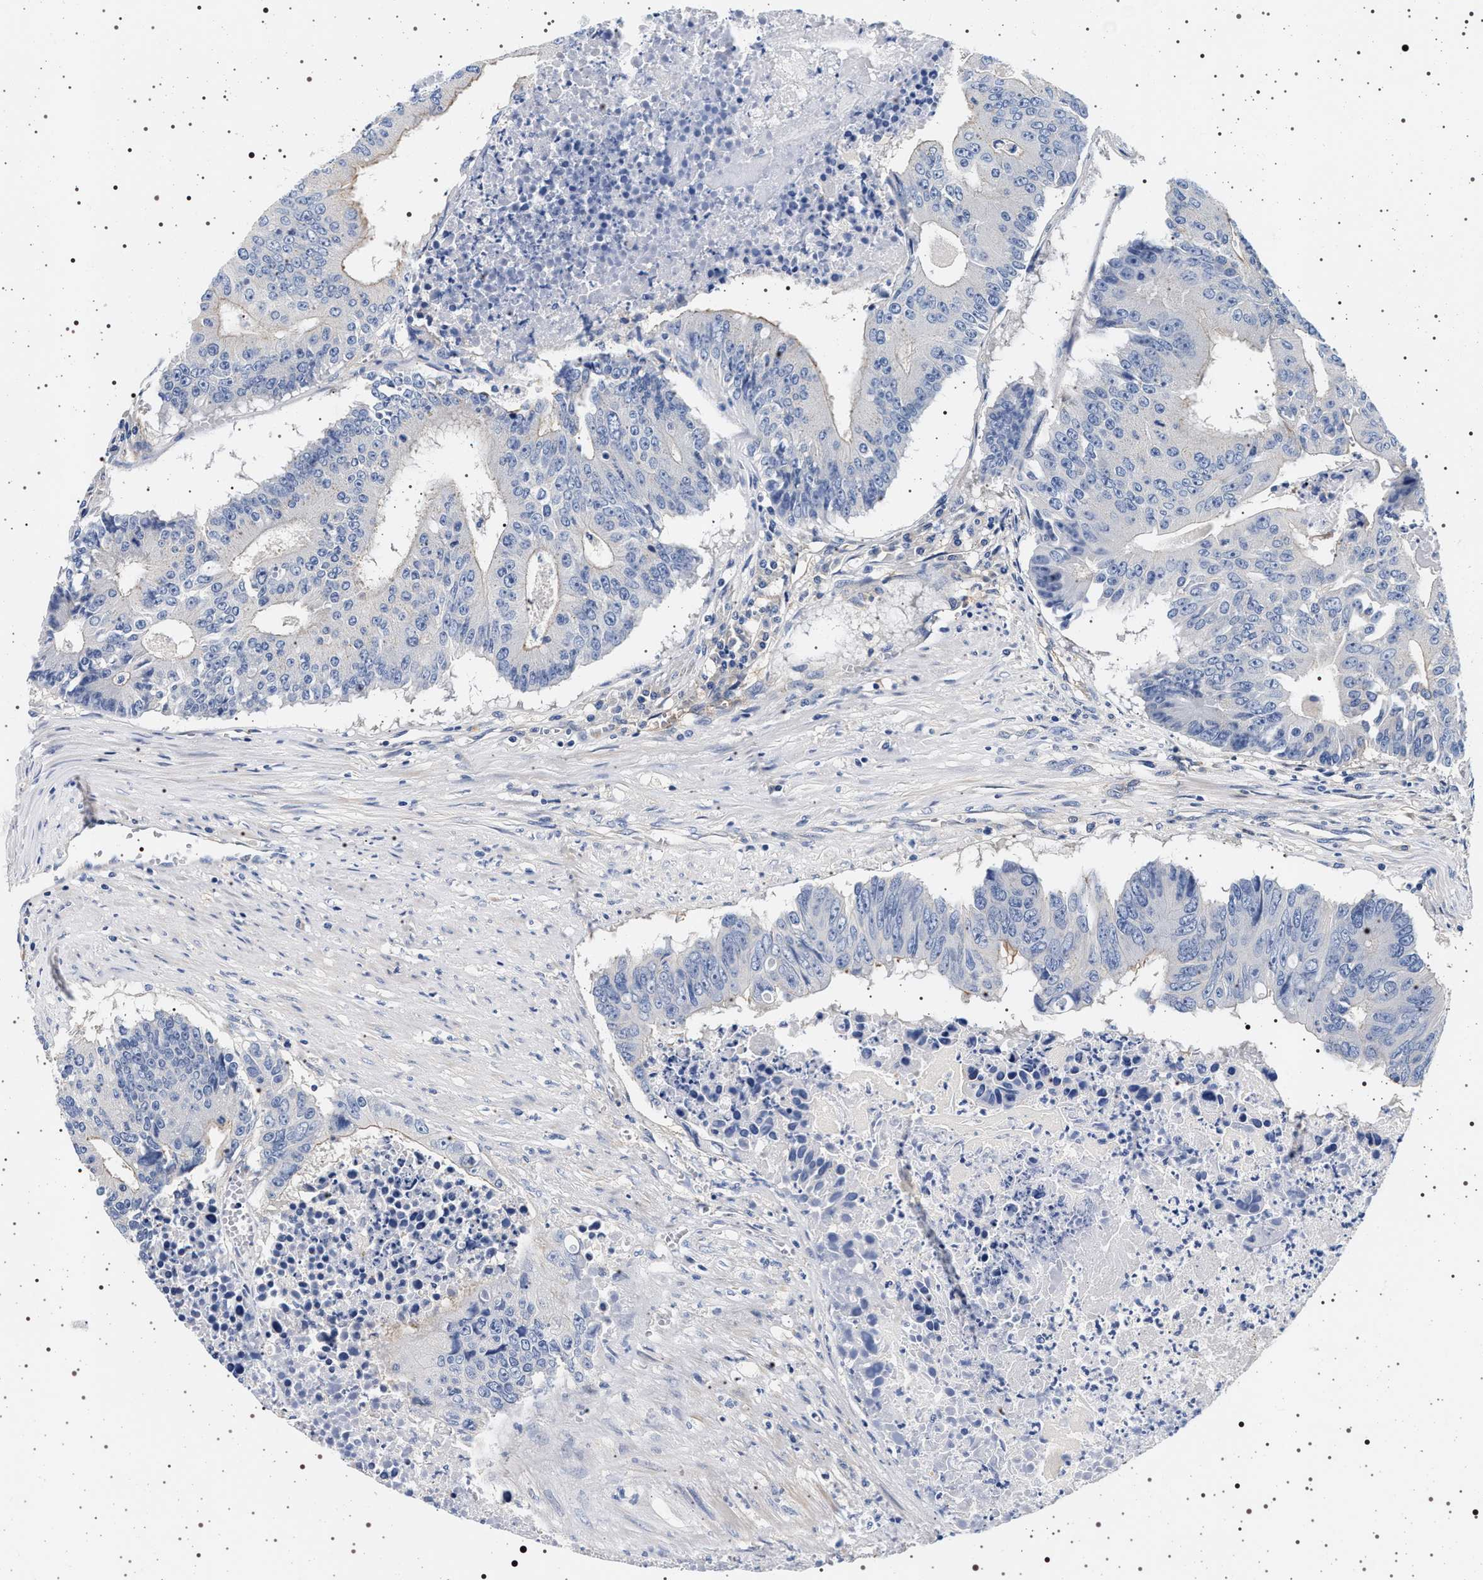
{"staining": {"intensity": "negative", "quantity": "none", "location": "none"}, "tissue": "colorectal cancer", "cell_type": "Tumor cells", "image_type": "cancer", "snomed": [{"axis": "morphology", "description": "Adenocarcinoma, NOS"}, {"axis": "topography", "description": "Colon"}], "caption": "Immunohistochemical staining of human colorectal adenocarcinoma reveals no significant staining in tumor cells.", "gene": "HSD17B1", "patient": {"sex": "male", "age": 87}}